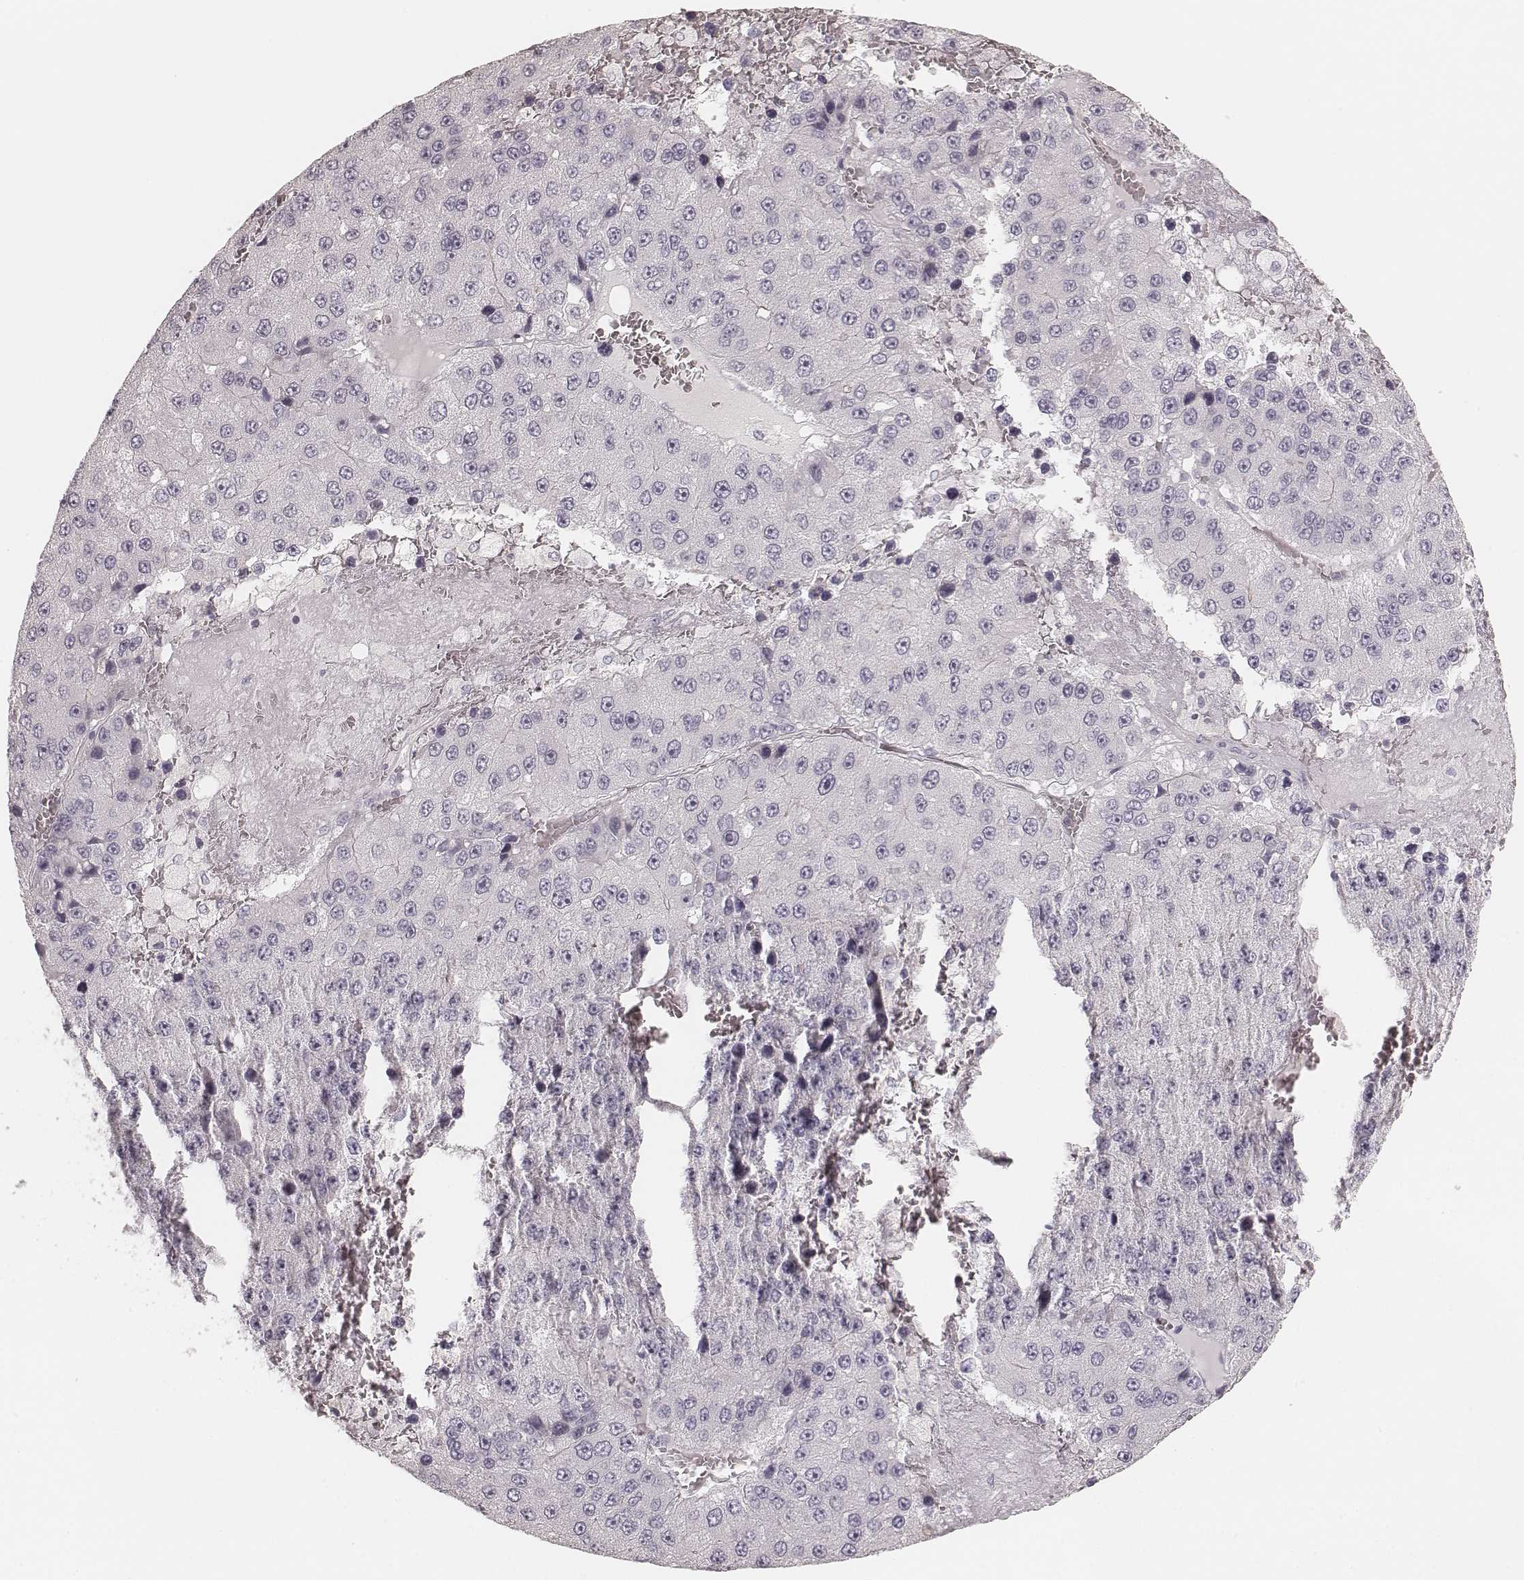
{"staining": {"intensity": "negative", "quantity": "none", "location": "none"}, "tissue": "liver cancer", "cell_type": "Tumor cells", "image_type": "cancer", "snomed": [{"axis": "morphology", "description": "Carcinoma, Hepatocellular, NOS"}, {"axis": "topography", "description": "Liver"}], "caption": "There is no significant staining in tumor cells of liver hepatocellular carcinoma.", "gene": "SPATA24", "patient": {"sex": "female", "age": 73}}